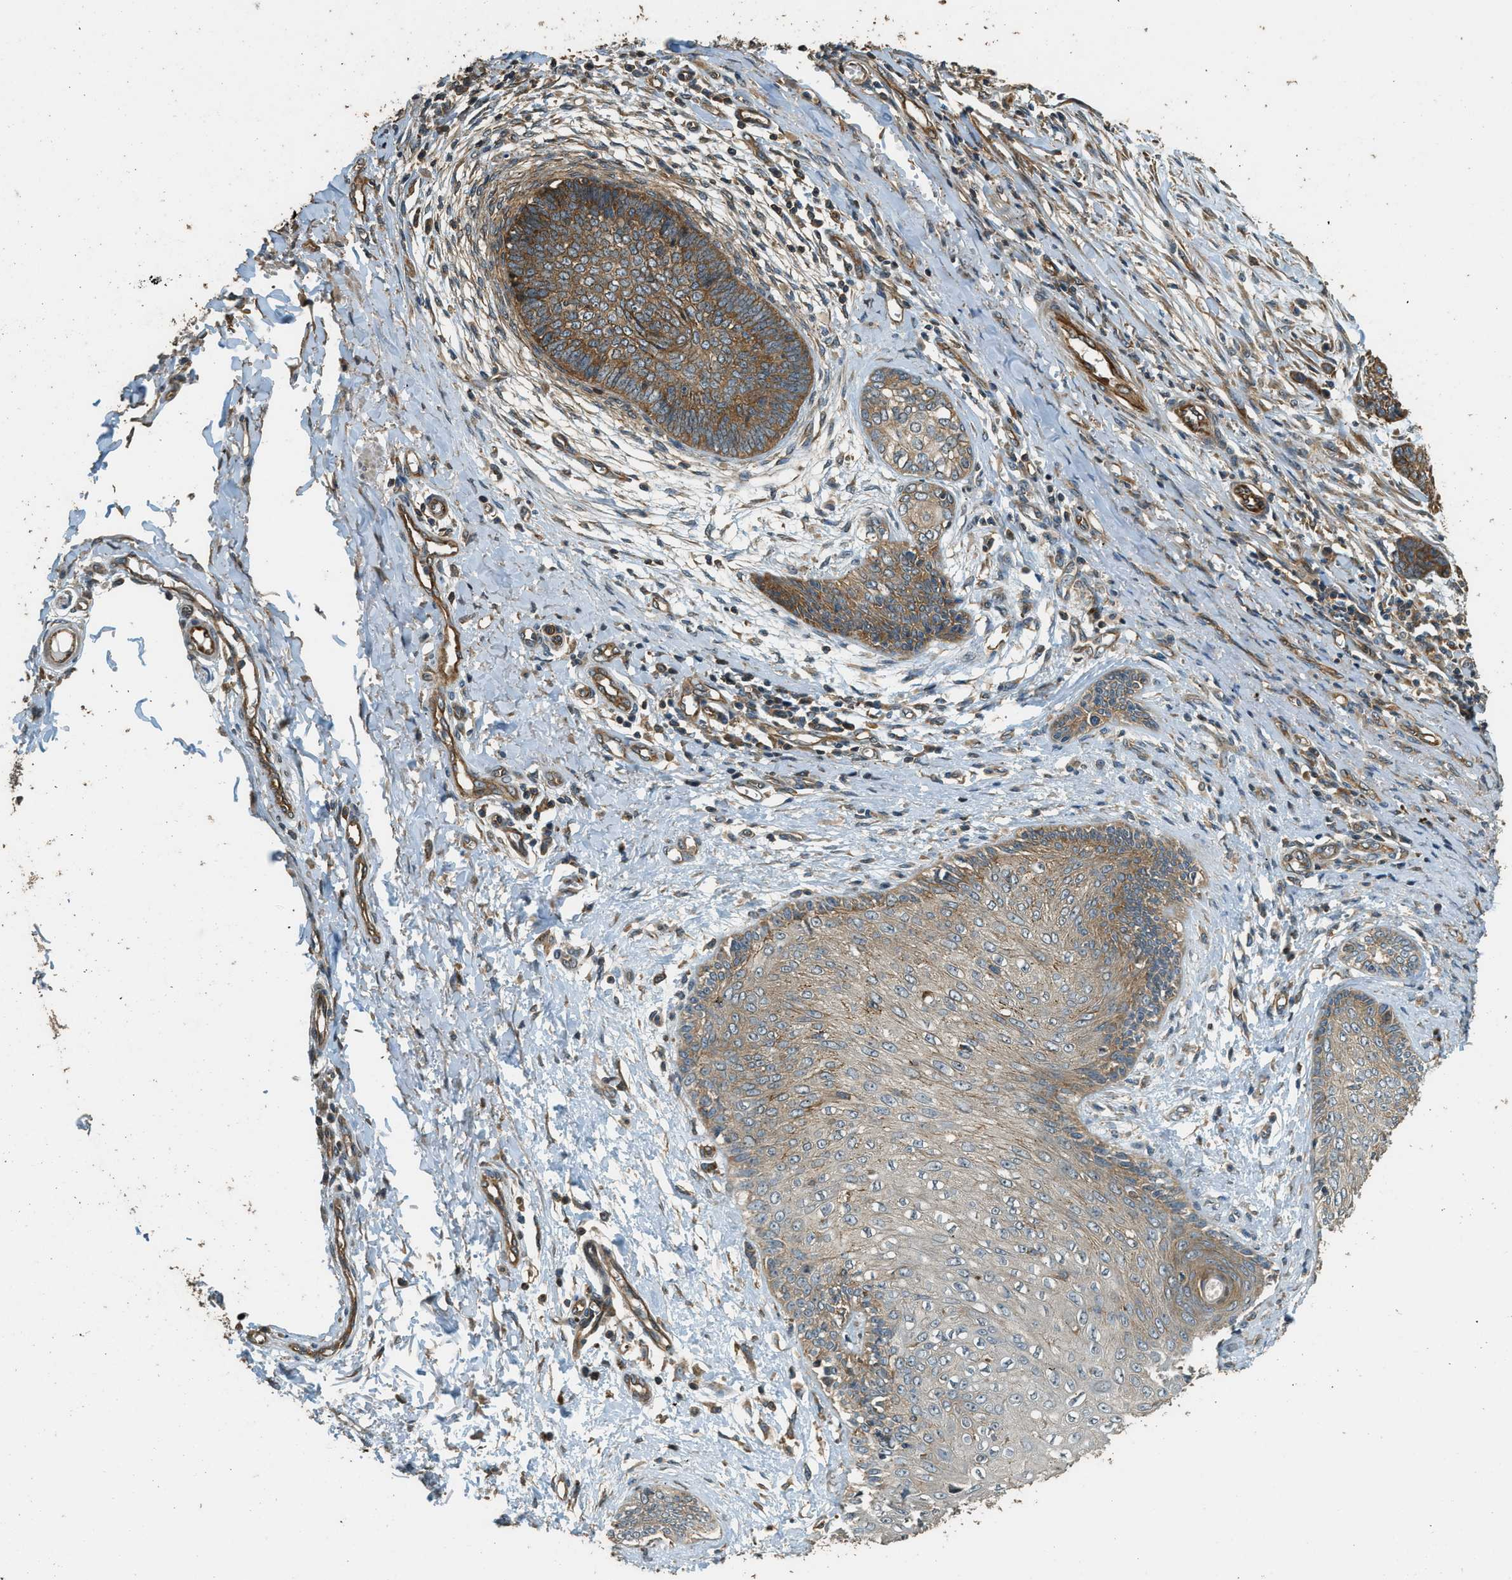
{"staining": {"intensity": "moderate", "quantity": ">75%", "location": "cytoplasmic/membranous"}, "tissue": "skin cancer", "cell_type": "Tumor cells", "image_type": "cancer", "snomed": [{"axis": "morphology", "description": "Basal cell carcinoma"}, {"axis": "topography", "description": "Skin"}], "caption": "Immunohistochemistry photomicrograph of human skin basal cell carcinoma stained for a protein (brown), which demonstrates medium levels of moderate cytoplasmic/membranous staining in about >75% of tumor cells.", "gene": "MARS1", "patient": {"sex": "female", "age": 64}}